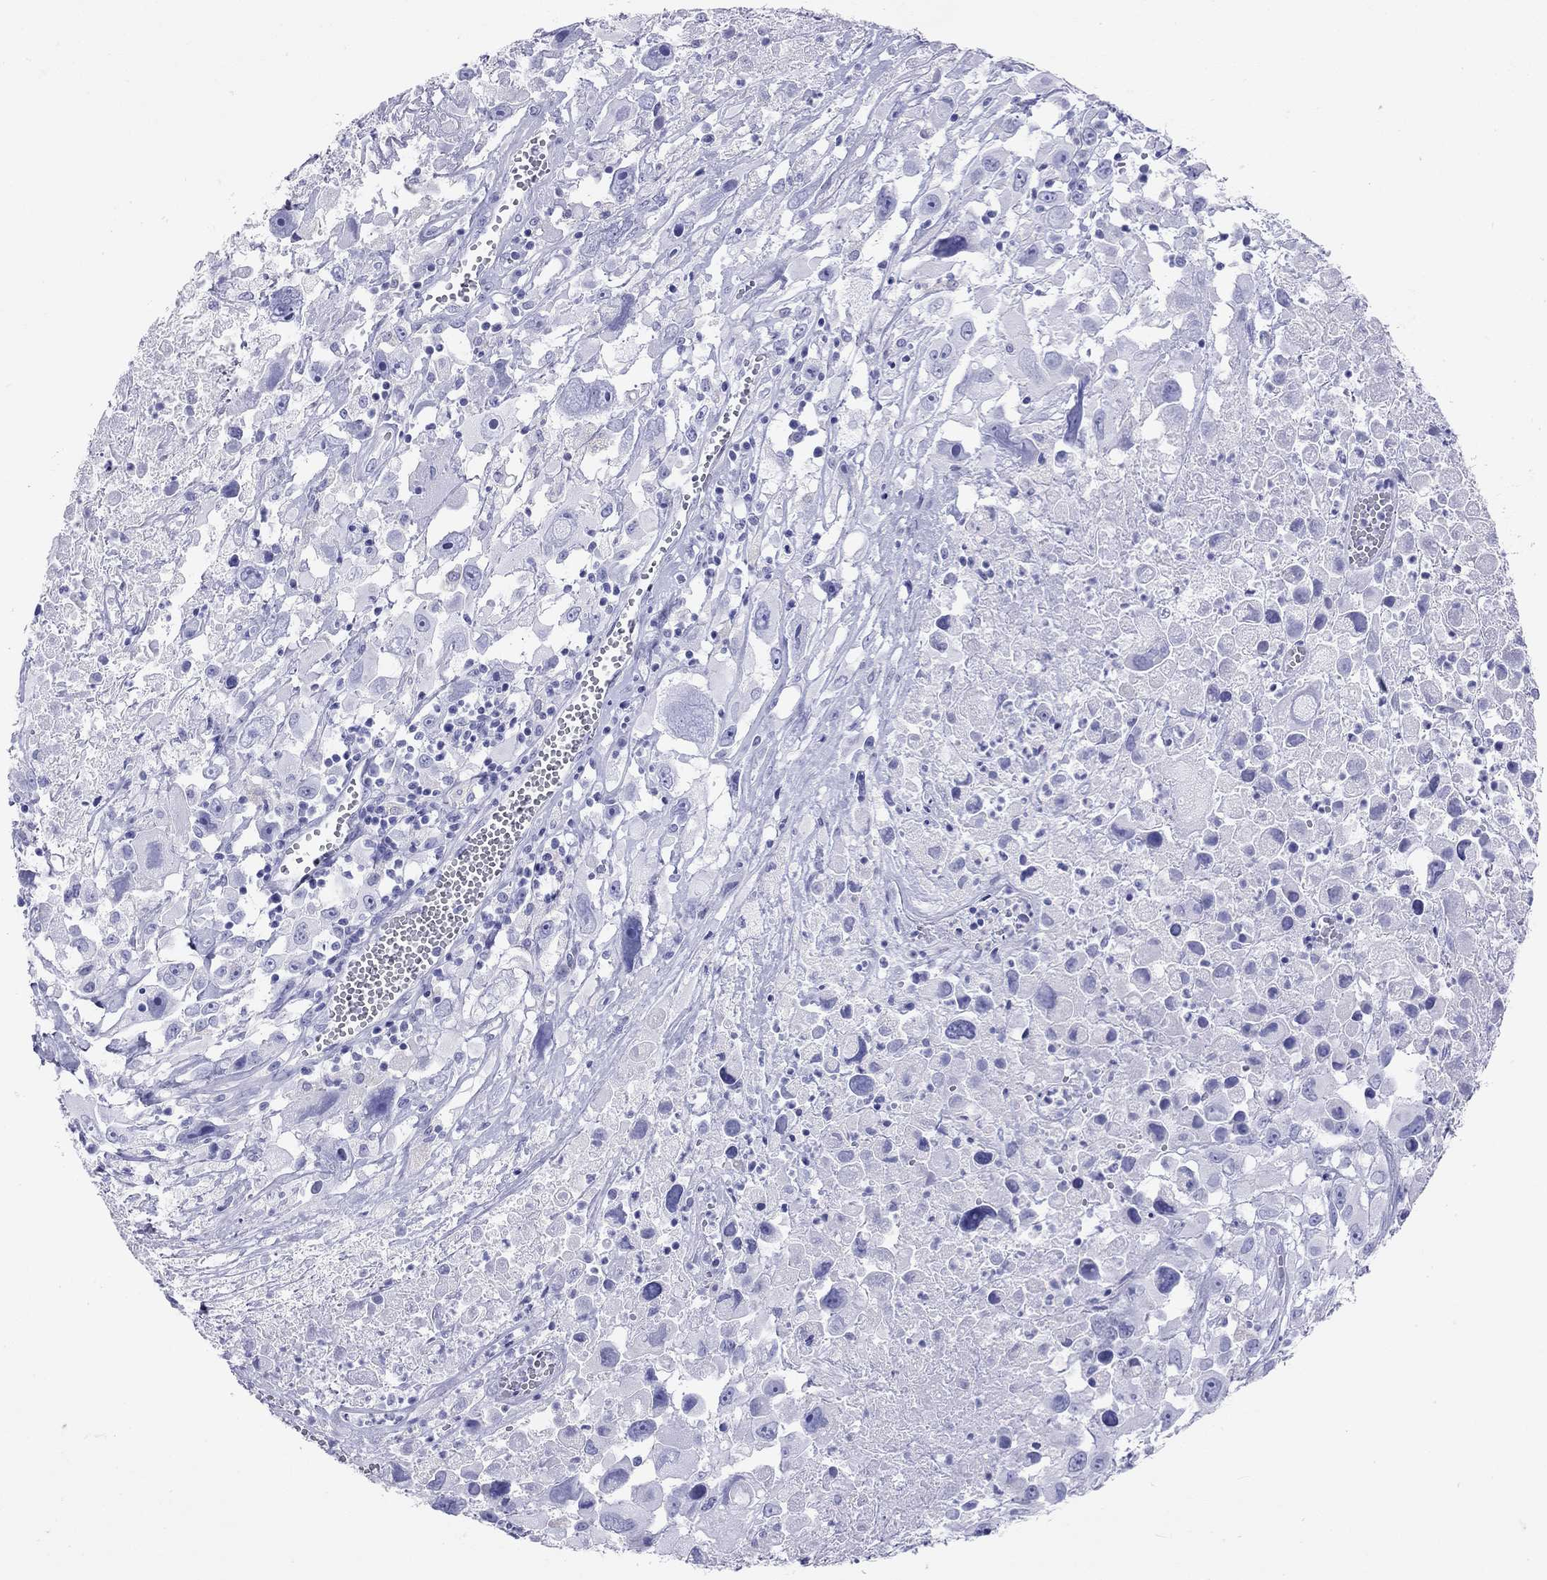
{"staining": {"intensity": "negative", "quantity": "none", "location": "none"}, "tissue": "melanoma", "cell_type": "Tumor cells", "image_type": "cancer", "snomed": [{"axis": "morphology", "description": "Malignant melanoma, Metastatic site"}, {"axis": "topography", "description": "Soft tissue"}], "caption": "This is a histopathology image of immunohistochemistry staining of malignant melanoma (metastatic site), which shows no staining in tumor cells.", "gene": "HLA-DQB2", "patient": {"sex": "male", "age": 50}}